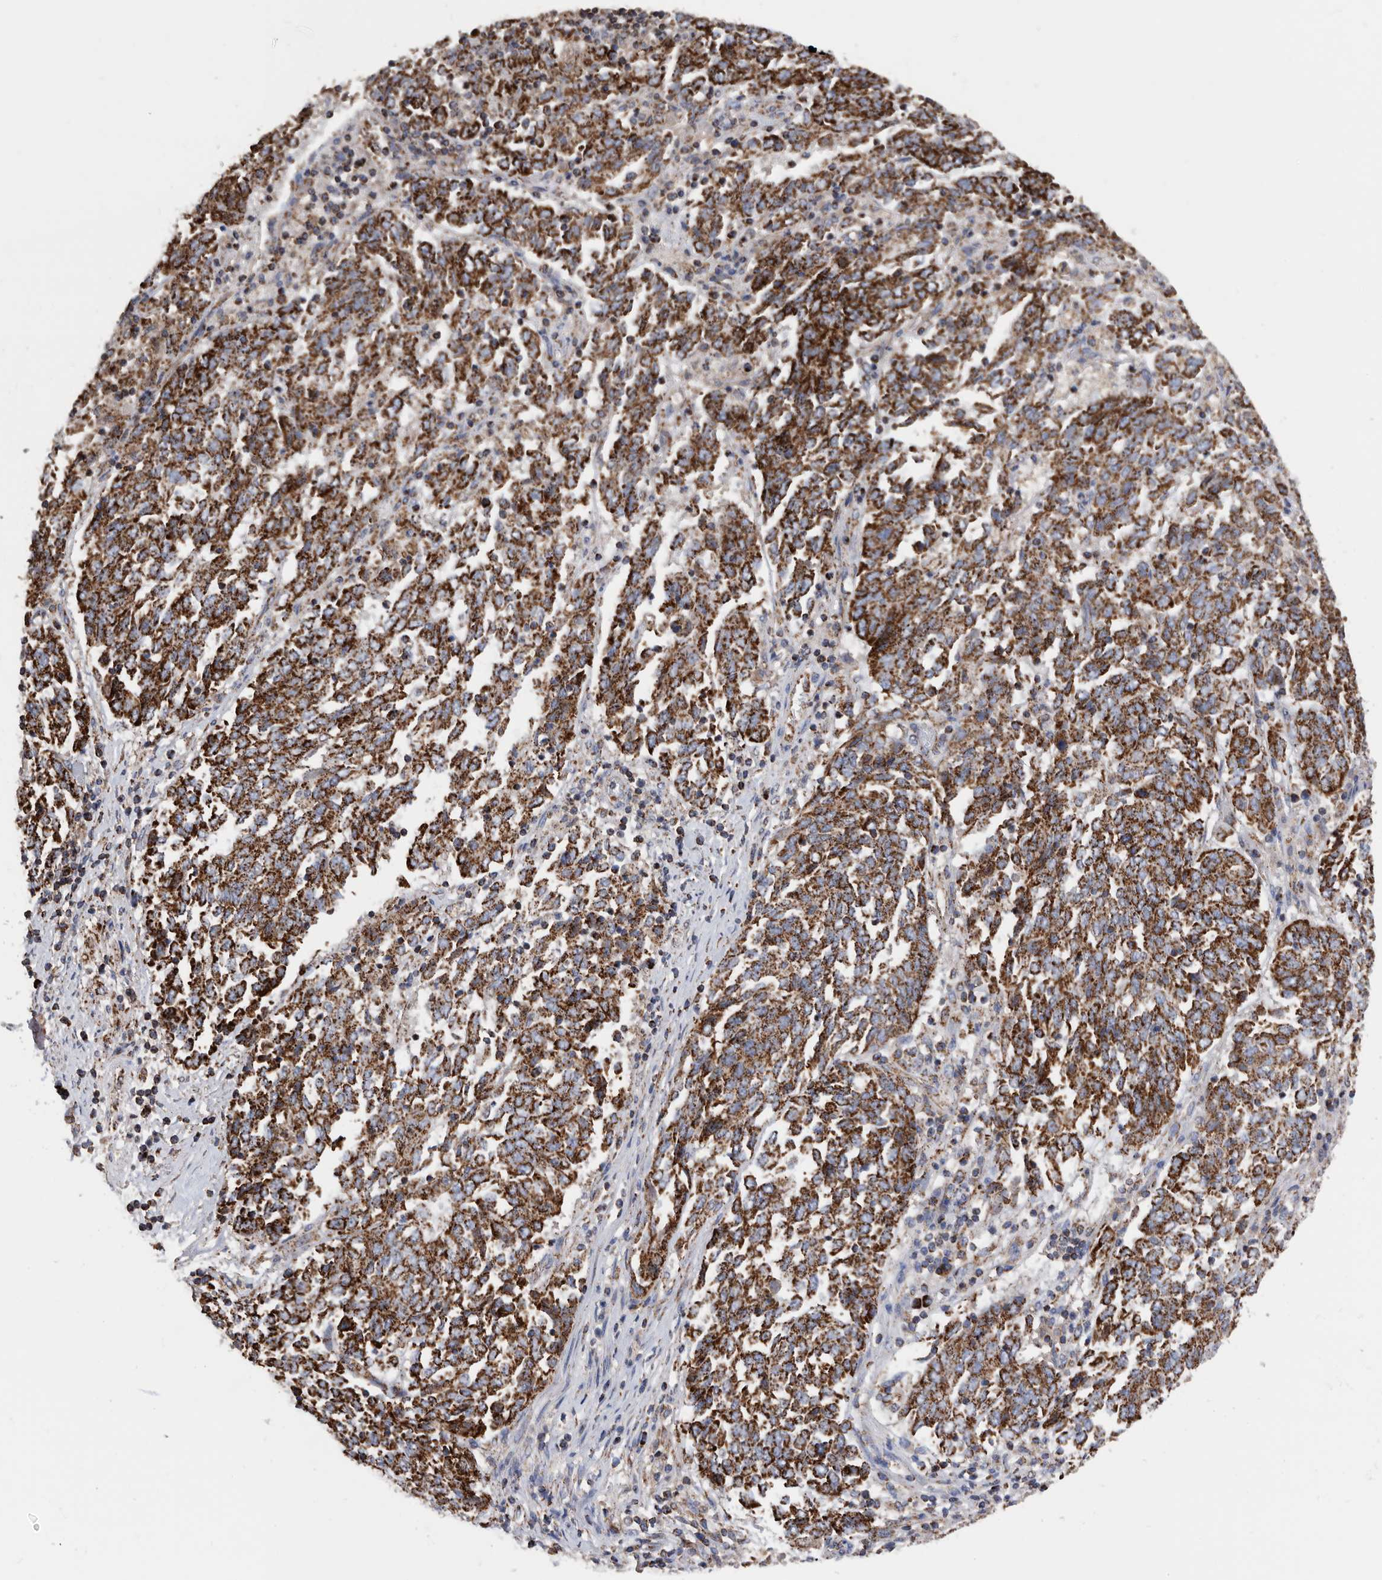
{"staining": {"intensity": "strong", "quantity": ">75%", "location": "cytoplasmic/membranous"}, "tissue": "endometrial cancer", "cell_type": "Tumor cells", "image_type": "cancer", "snomed": [{"axis": "morphology", "description": "Adenocarcinoma, NOS"}, {"axis": "topography", "description": "Endometrium"}], "caption": "IHC (DAB (3,3'-diaminobenzidine)) staining of endometrial cancer exhibits strong cytoplasmic/membranous protein expression in approximately >75% of tumor cells. The staining was performed using DAB (3,3'-diaminobenzidine), with brown indicating positive protein expression. Nuclei are stained blue with hematoxylin.", "gene": "WFDC1", "patient": {"sex": "female", "age": 80}}